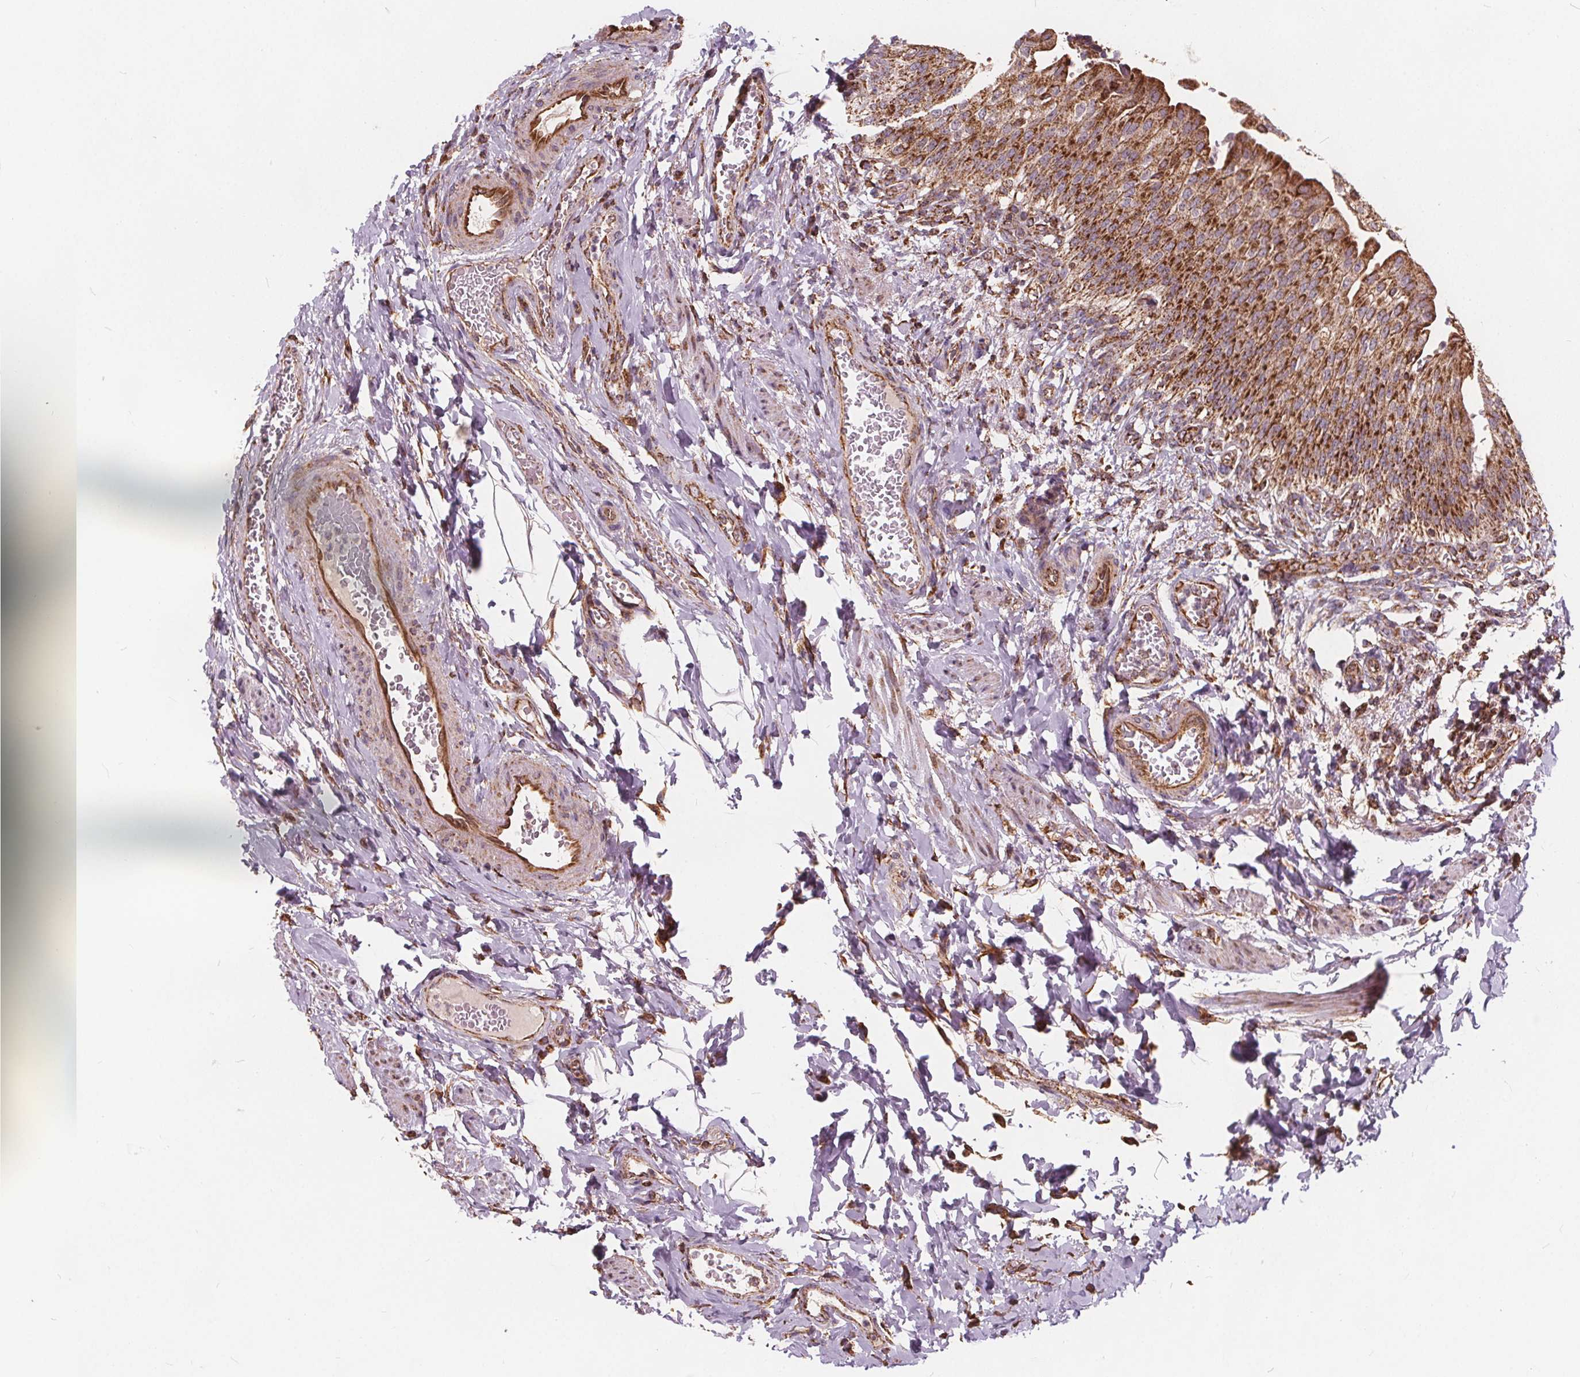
{"staining": {"intensity": "strong", "quantity": ">75%", "location": "cytoplasmic/membranous"}, "tissue": "urinary bladder", "cell_type": "Urothelial cells", "image_type": "normal", "snomed": [{"axis": "morphology", "description": "Normal tissue, NOS"}, {"axis": "topography", "description": "Urinary bladder"}, {"axis": "topography", "description": "Peripheral nerve tissue"}], "caption": "Immunohistochemical staining of benign human urinary bladder displays high levels of strong cytoplasmic/membranous positivity in approximately >75% of urothelial cells. The staining was performed using DAB (3,3'-diaminobenzidine) to visualize the protein expression in brown, while the nuclei were stained in blue with hematoxylin (Magnification: 20x).", "gene": "PLSCR3", "patient": {"sex": "female", "age": 60}}